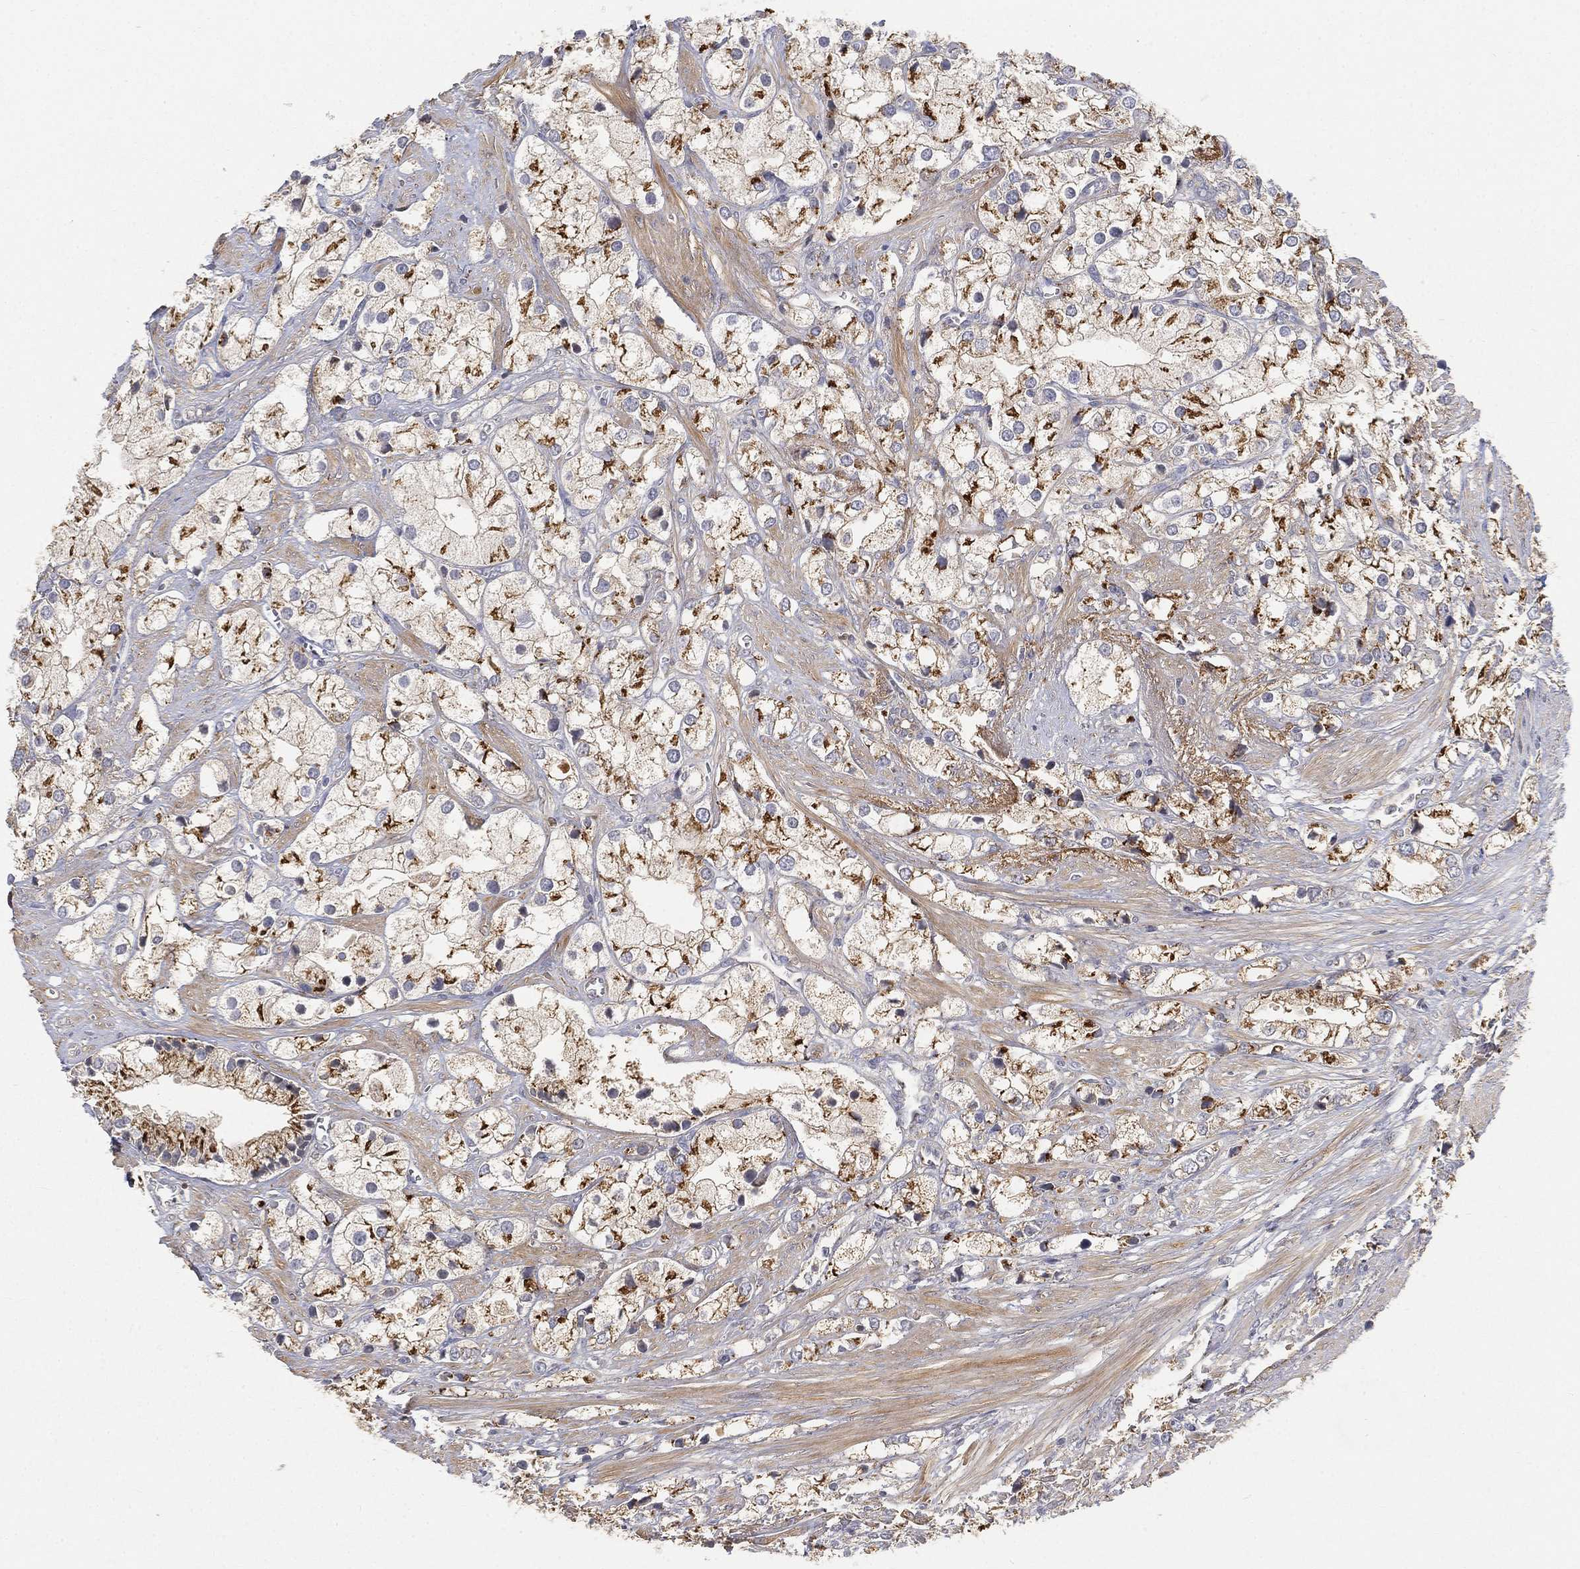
{"staining": {"intensity": "strong", "quantity": ">75%", "location": "cytoplasmic/membranous"}, "tissue": "prostate cancer", "cell_type": "Tumor cells", "image_type": "cancer", "snomed": [{"axis": "morphology", "description": "Adenocarcinoma, NOS"}, {"axis": "topography", "description": "Prostate and seminal vesicle, NOS"}, {"axis": "topography", "description": "Prostate"}], "caption": "Immunohistochemical staining of prostate adenocarcinoma exhibits high levels of strong cytoplasmic/membranous protein staining in about >75% of tumor cells. (DAB IHC, brown staining for protein, blue staining for nuclei).", "gene": "CTSL", "patient": {"sex": "male", "age": 79}}